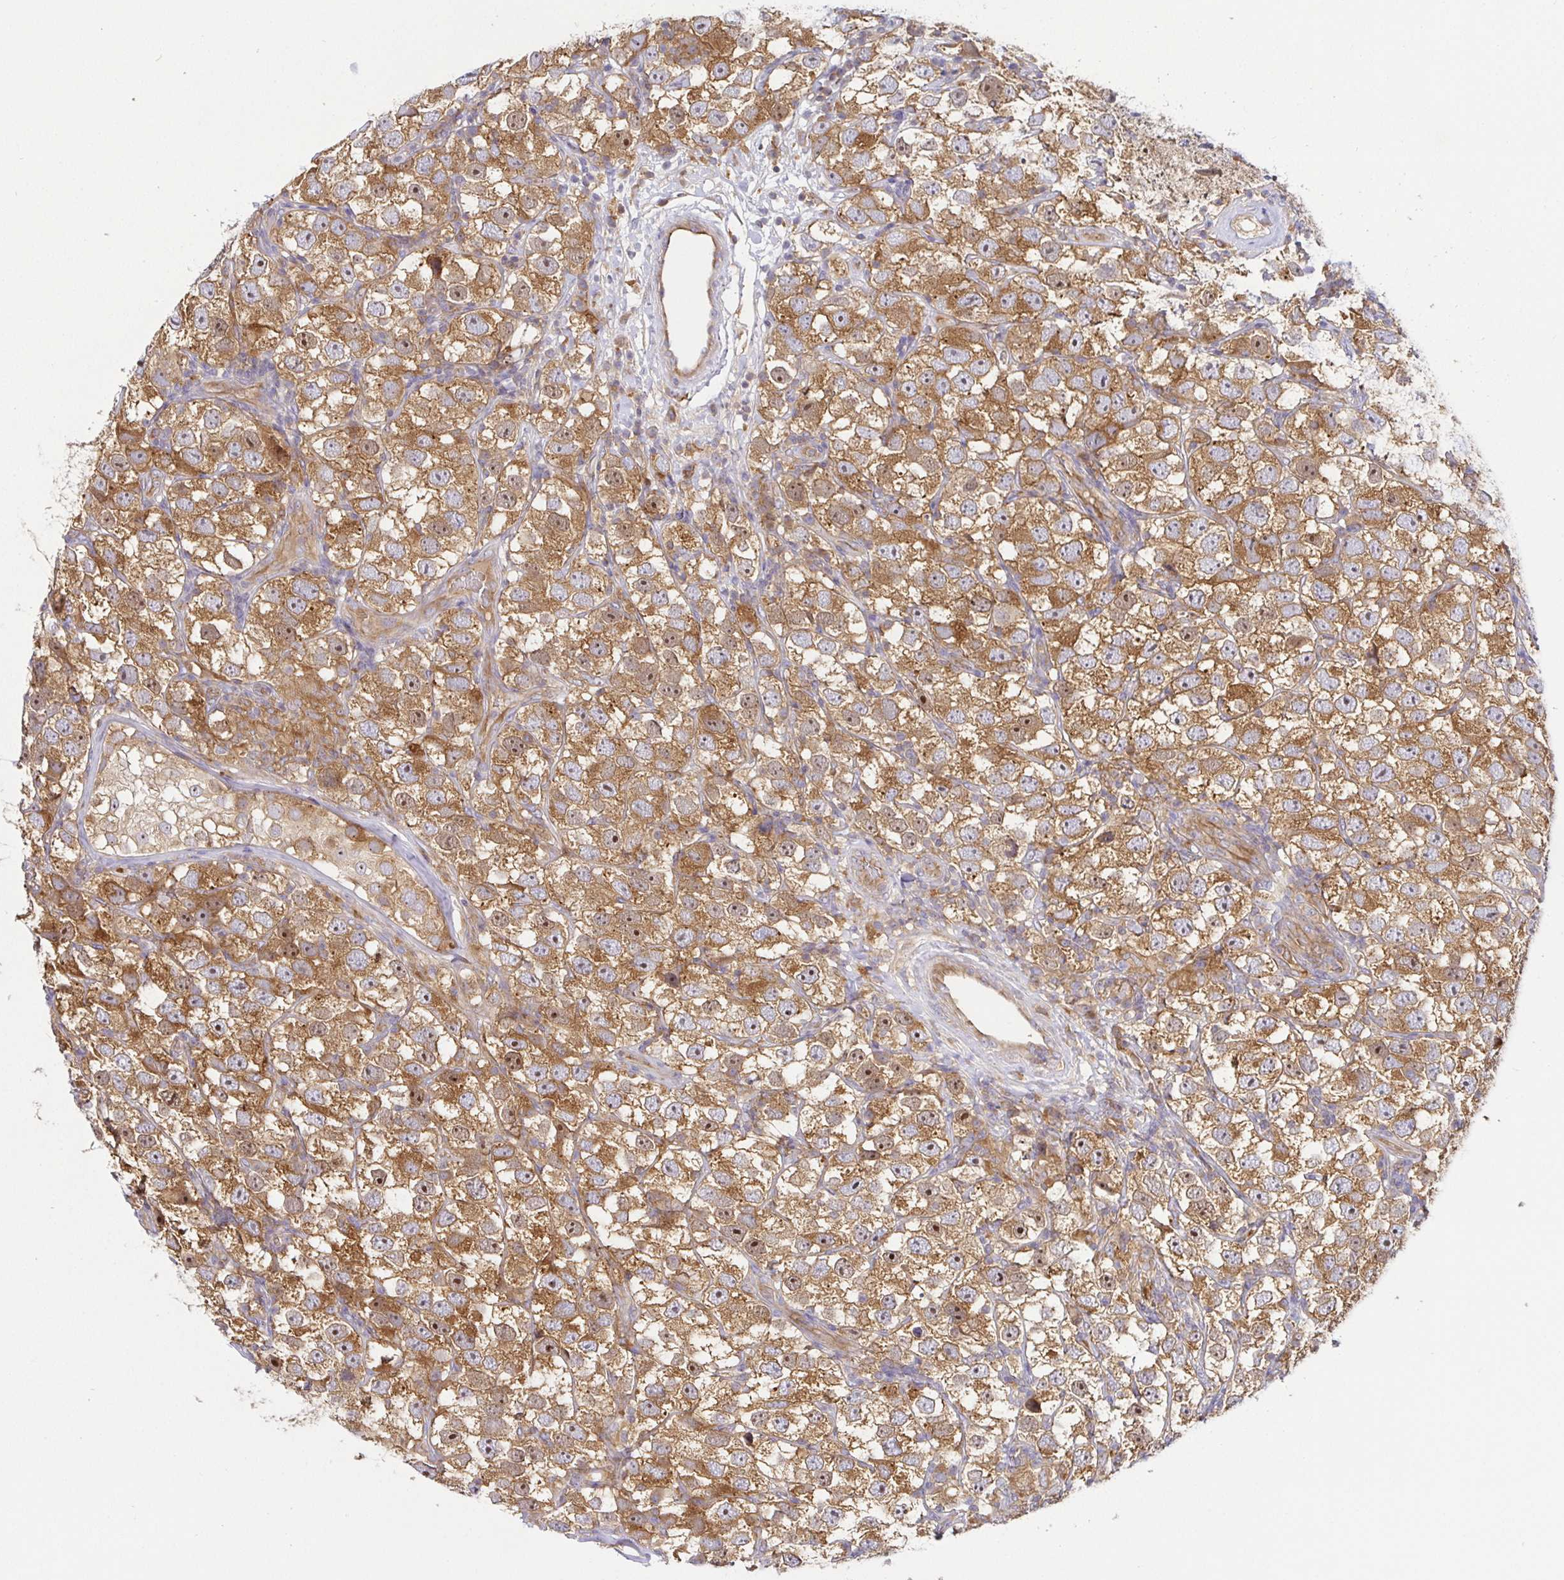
{"staining": {"intensity": "moderate", "quantity": ">75%", "location": "cytoplasmic/membranous,nuclear"}, "tissue": "testis cancer", "cell_type": "Tumor cells", "image_type": "cancer", "snomed": [{"axis": "morphology", "description": "Seminoma, NOS"}, {"axis": "topography", "description": "Testis"}], "caption": "Moderate cytoplasmic/membranous and nuclear protein expression is identified in approximately >75% of tumor cells in testis cancer (seminoma).", "gene": "SNX8", "patient": {"sex": "male", "age": 26}}